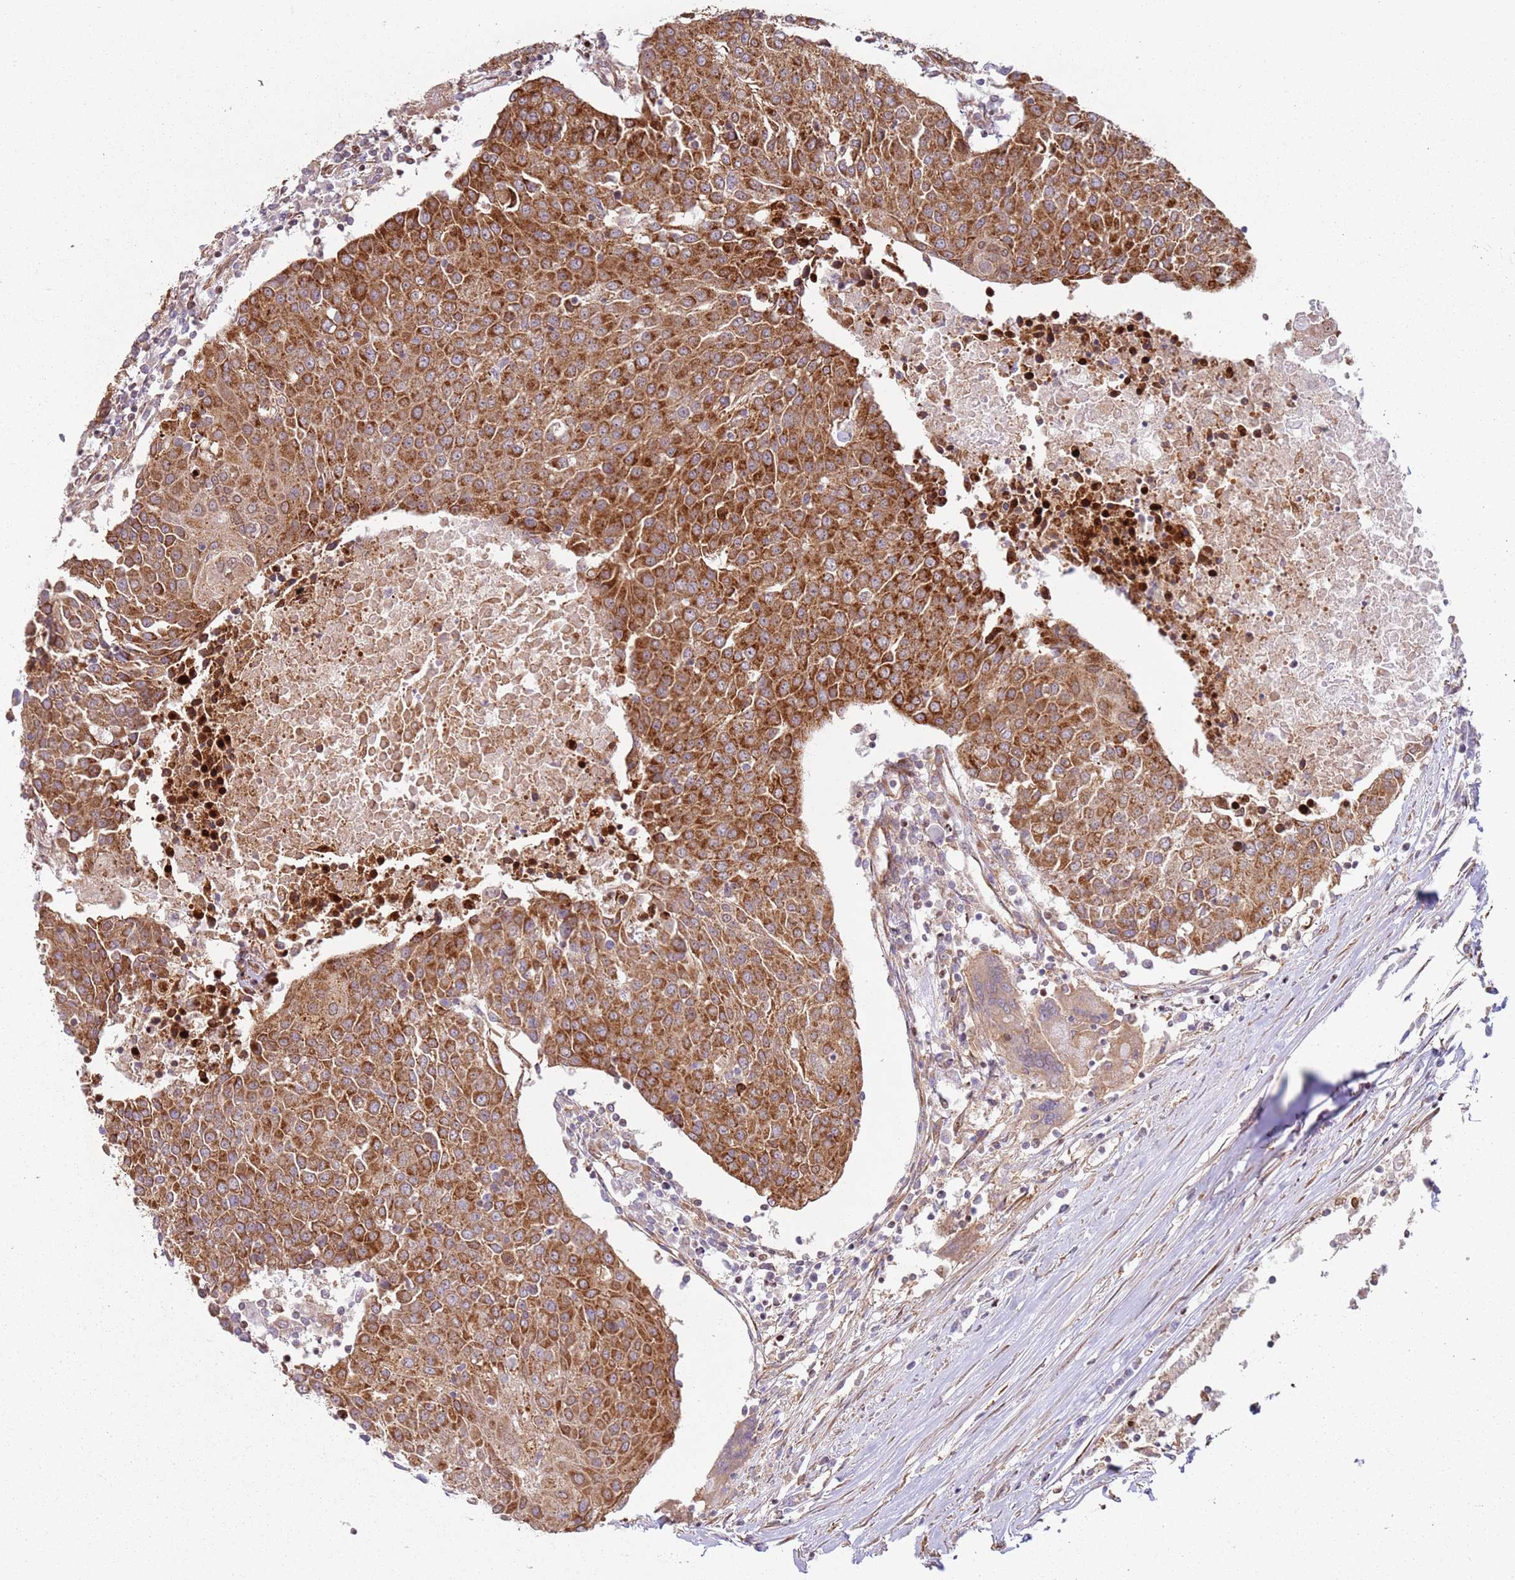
{"staining": {"intensity": "strong", "quantity": ">75%", "location": "cytoplasmic/membranous"}, "tissue": "urothelial cancer", "cell_type": "Tumor cells", "image_type": "cancer", "snomed": [{"axis": "morphology", "description": "Urothelial carcinoma, High grade"}, {"axis": "topography", "description": "Urinary bladder"}], "caption": "Protein staining shows strong cytoplasmic/membranous staining in approximately >75% of tumor cells in high-grade urothelial carcinoma.", "gene": "HNRNPLL", "patient": {"sex": "female", "age": 85}}